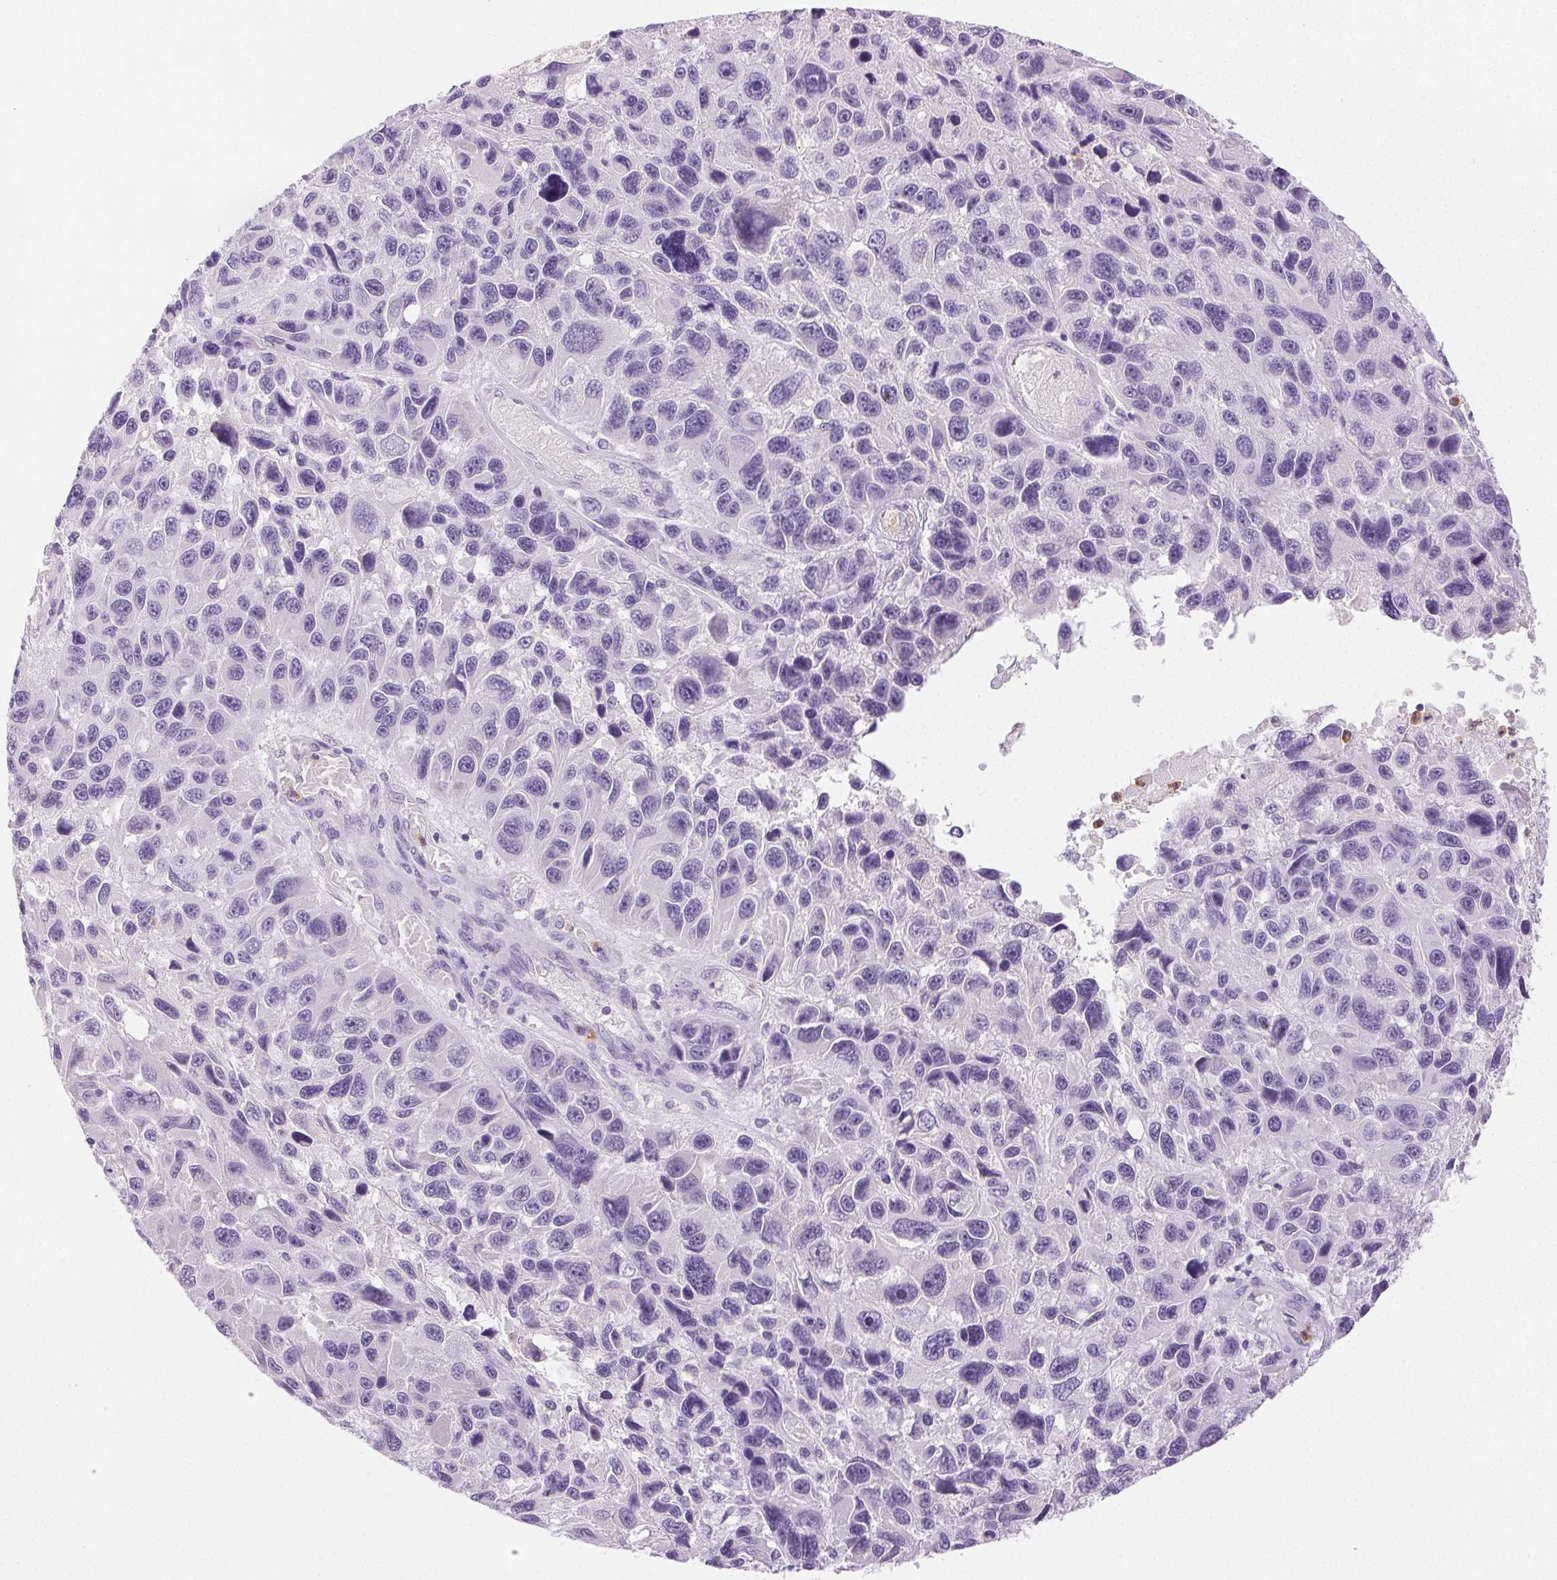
{"staining": {"intensity": "negative", "quantity": "none", "location": "none"}, "tissue": "melanoma", "cell_type": "Tumor cells", "image_type": "cancer", "snomed": [{"axis": "morphology", "description": "Malignant melanoma, NOS"}, {"axis": "topography", "description": "Skin"}], "caption": "Tumor cells show no significant expression in malignant melanoma.", "gene": "EMX2", "patient": {"sex": "male", "age": 53}}